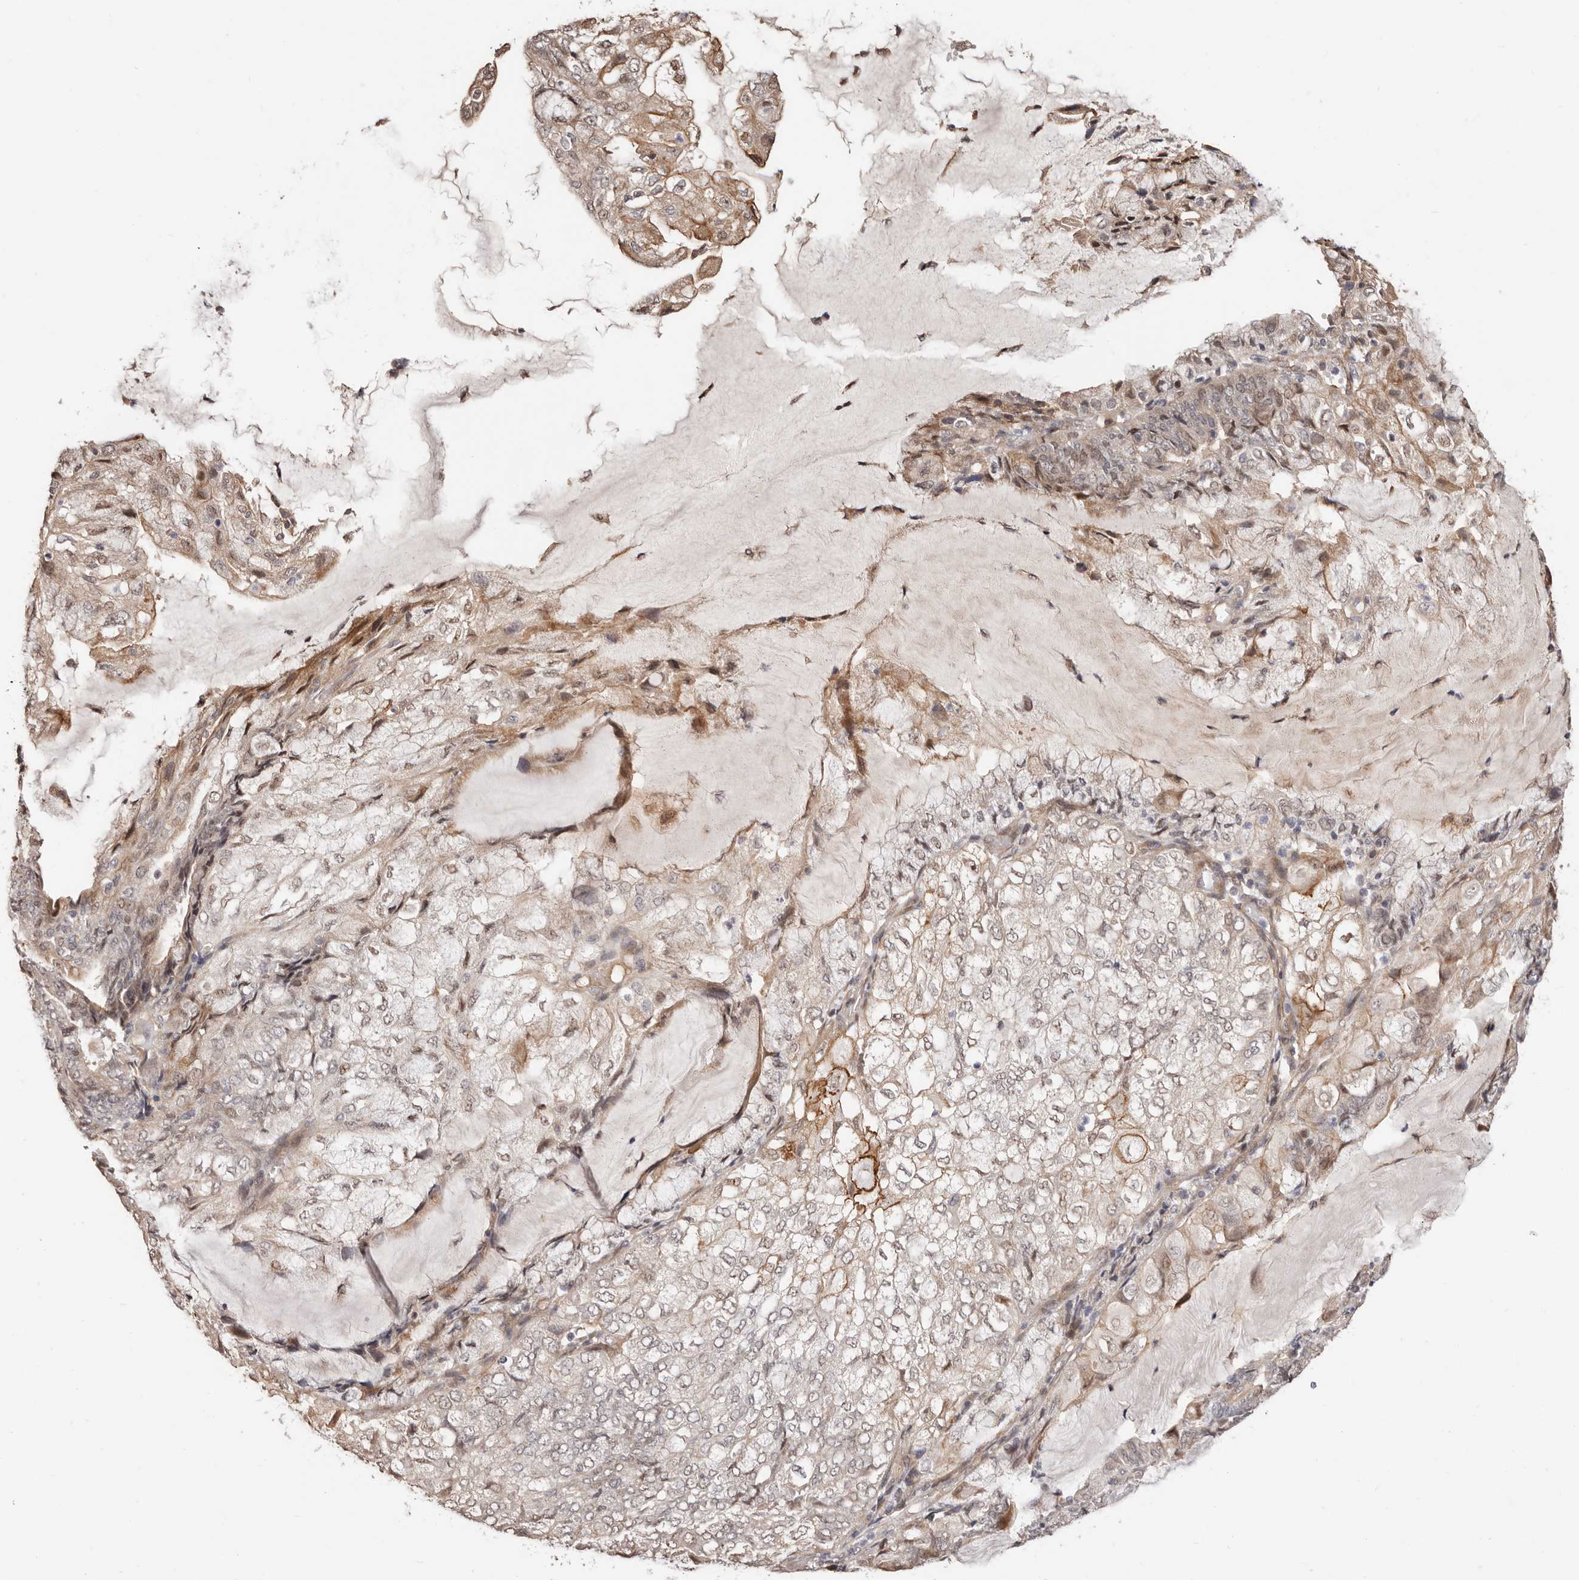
{"staining": {"intensity": "moderate", "quantity": "<25%", "location": "cytoplasmic/membranous"}, "tissue": "endometrial cancer", "cell_type": "Tumor cells", "image_type": "cancer", "snomed": [{"axis": "morphology", "description": "Adenocarcinoma, NOS"}, {"axis": "topography", "description": "Endometrium"}], "caption": "IHC staining of adenocarcinoma (endometrial), which reveals low levels of moderate cytoplasmic/membranous positivity in approximately <25% of tumor cells indicating moderate cytoplasmic/membranous protein positivity. The staining was performed using DAB (brown) for protein detection and nuclei were counterstained in hematoxylin (blue).", "gene": "TRIP13", "patient": {"sex": "female", "age": 81}}